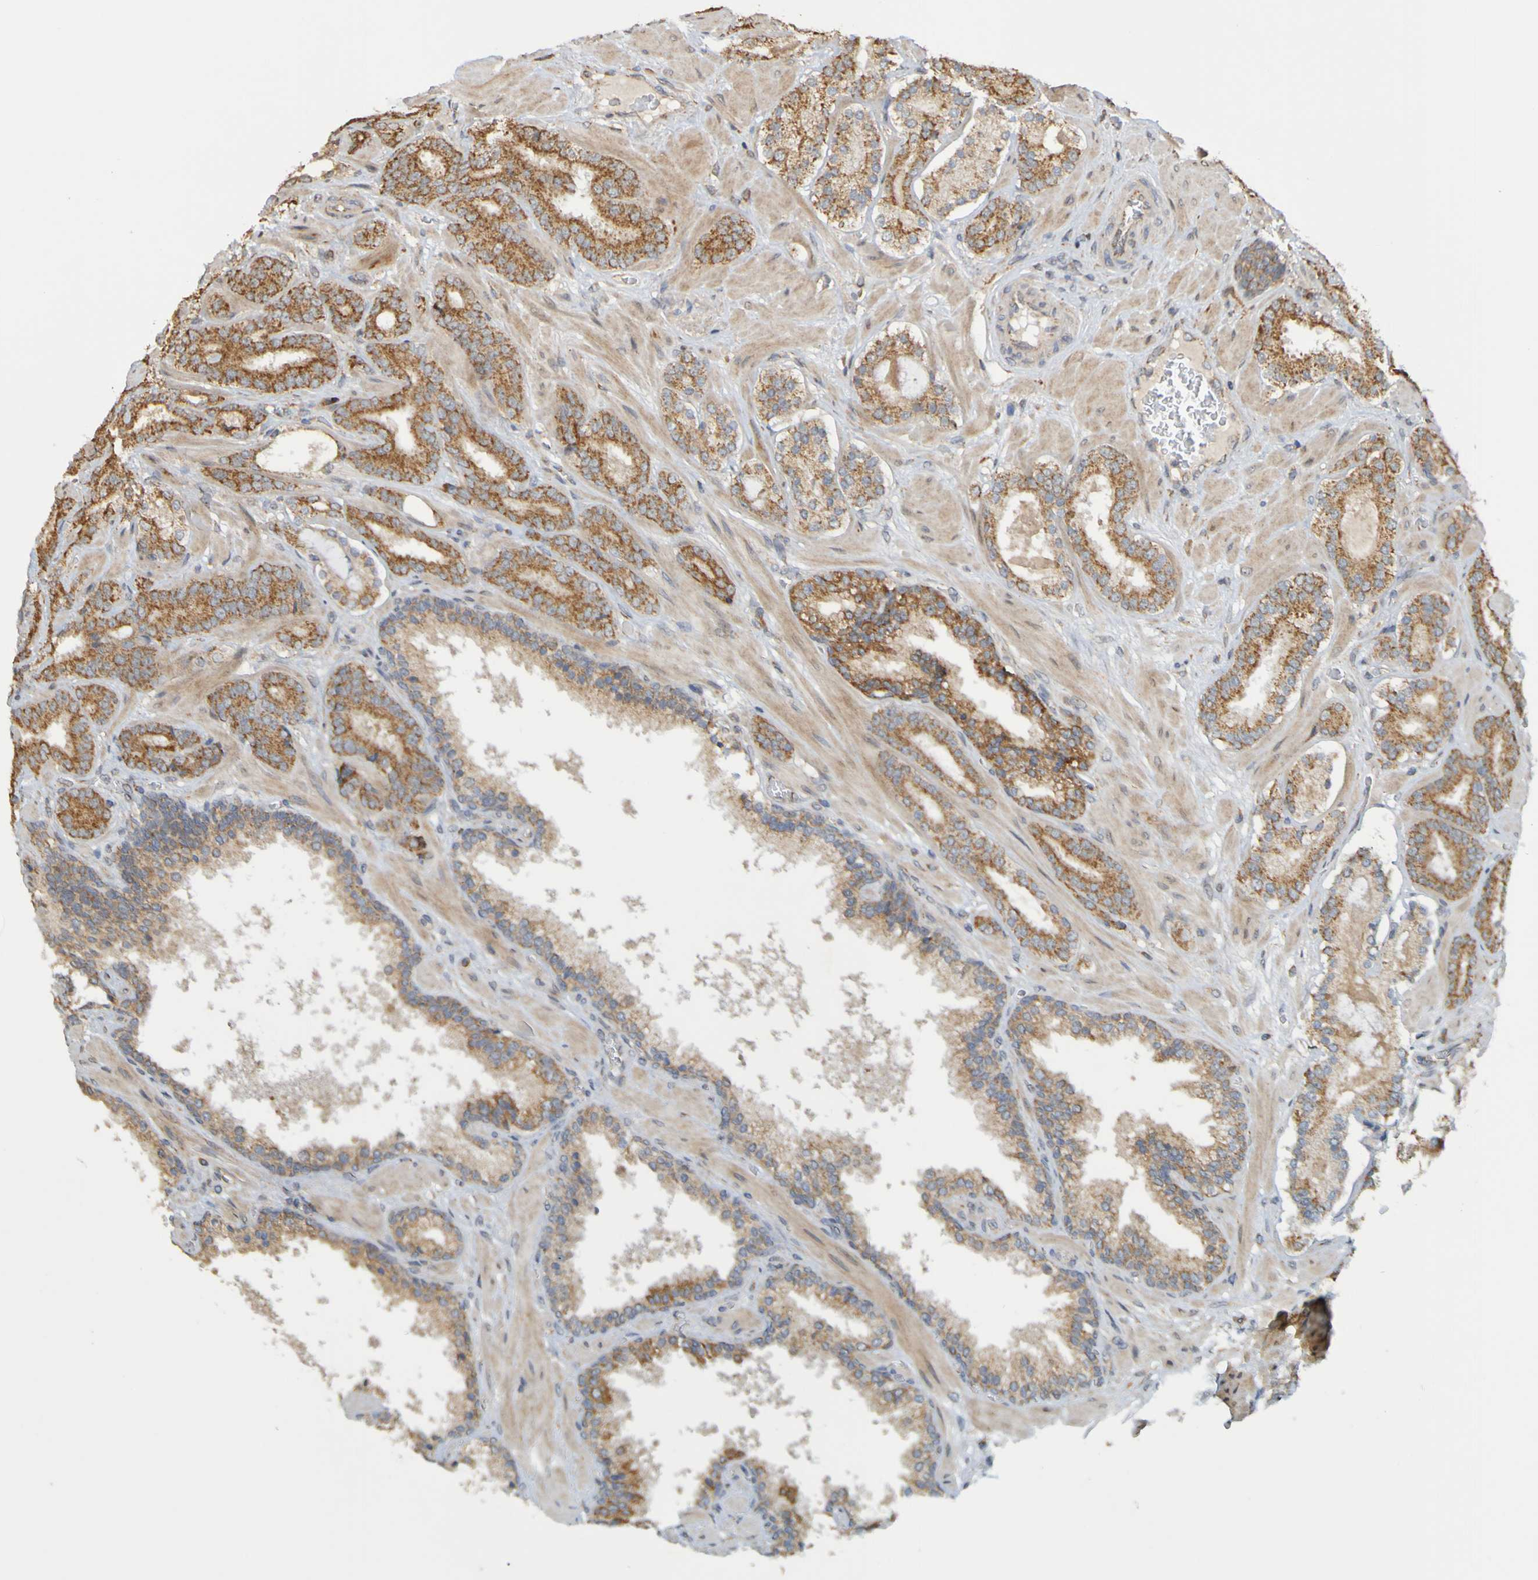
{"staining": {"intensity": "strong", "quantity": ">75%", "location": "cytoplasmic/membranous"}, "tissue": "prostate cancer", "cell_type": "Tumor cells", "image_type": "cancer", "snomed": [{"axis": "morphology", "description": "Adenocarcinoma, Low grade"}, {"axis": "topography", "description": "Prostate"}], "caption": "Immunohistochemistry (DAB) staining of human prostate cancer (adenocarcinoma (low-grade)) exhibits strong cytoplasmic/membranous protein staining in about >75% of tumor cells. The staining was performed using DAB to visualize the protein expression in brown, while the nuclei were stained in blue with hematoxylin (Magnification: 20x).", "gene": "TMBIM1", "patient": {"sex": "male", "age": 63}}